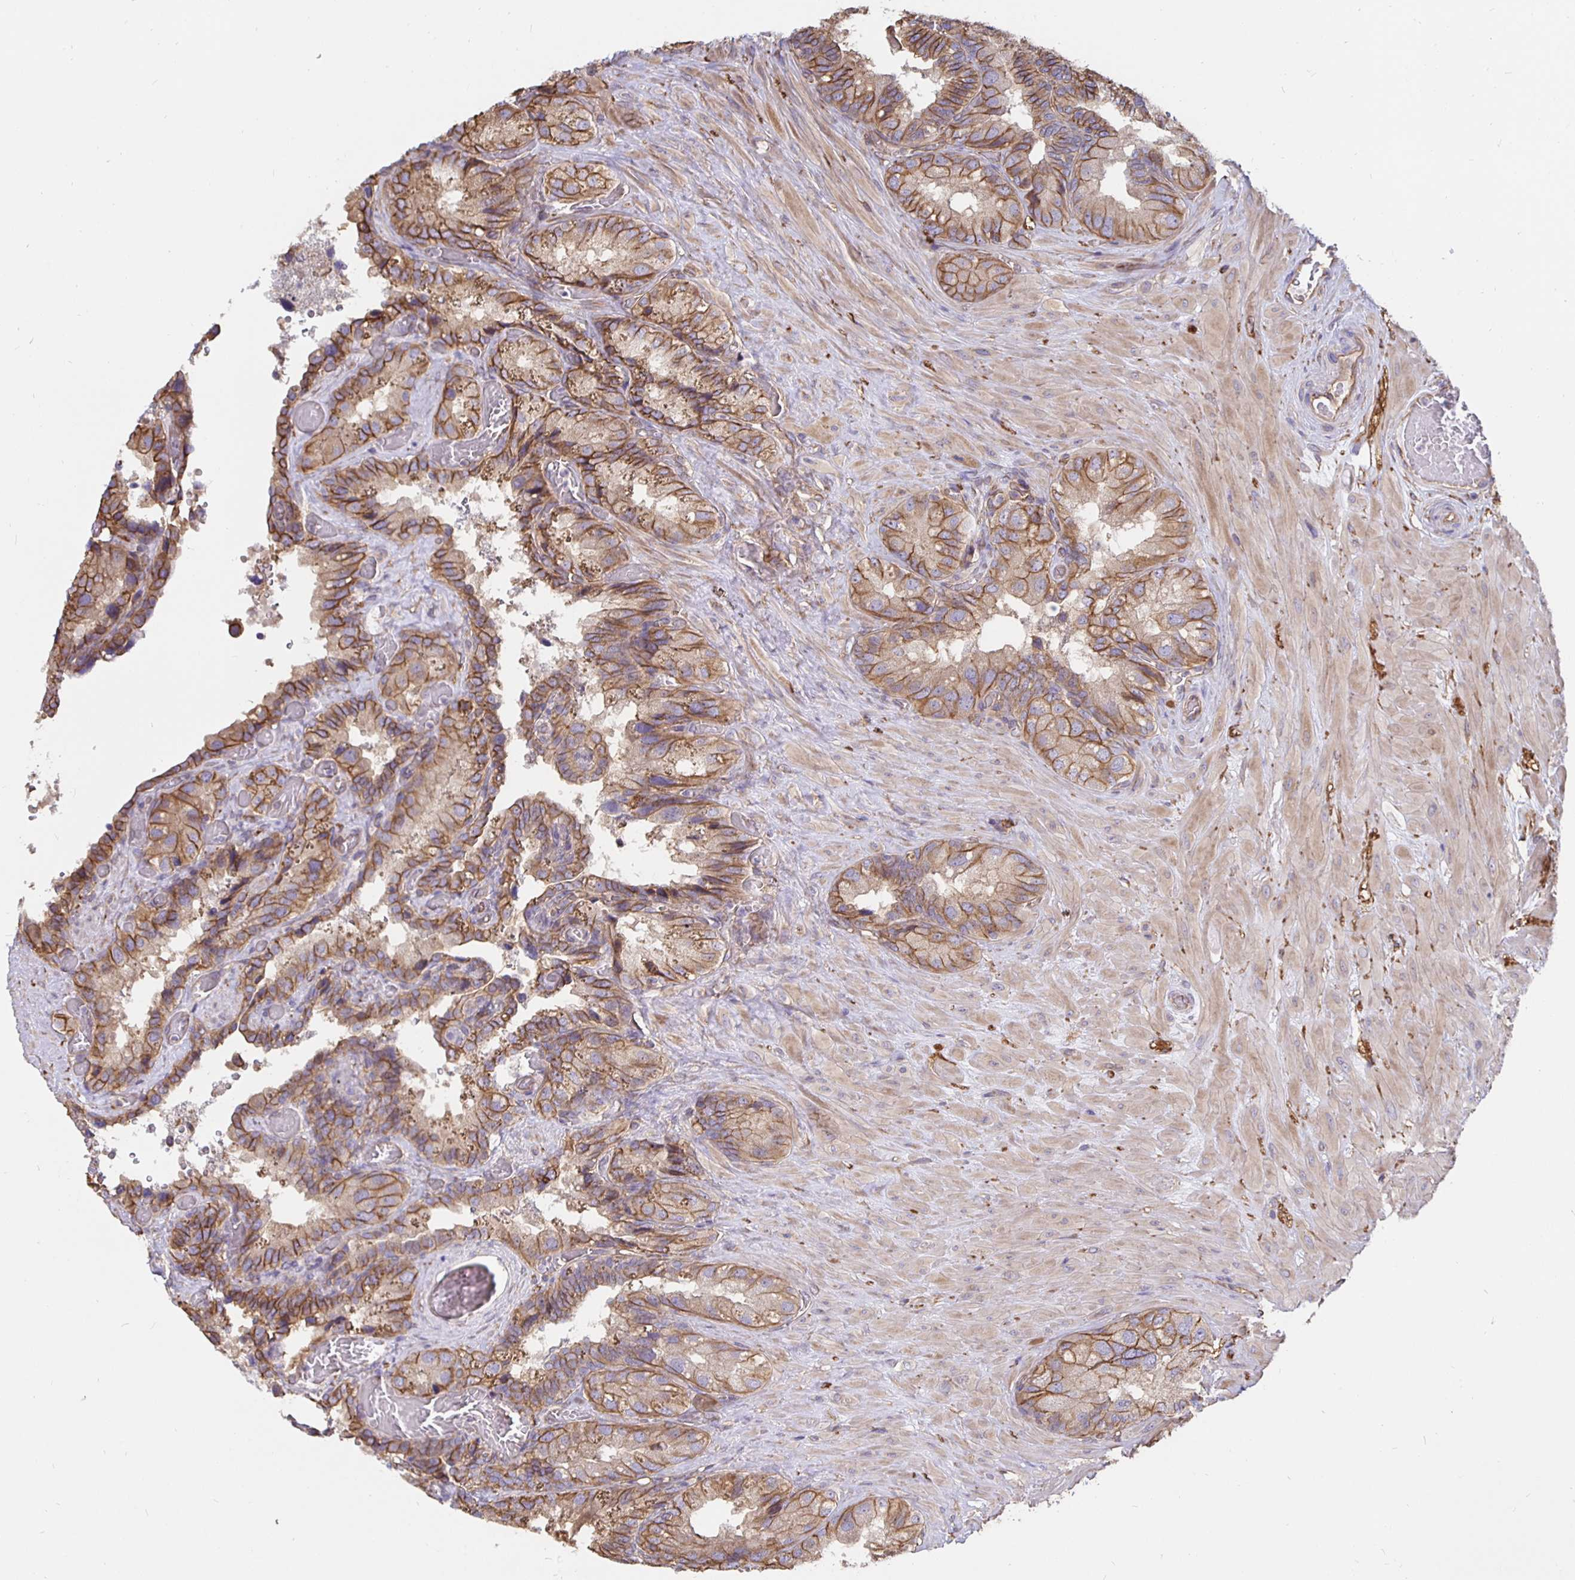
{"staining": {"intensity": "moderate", "quantity": ">75%", "location": "cytoplasmic/membranous"}, "tissue": "seminal vesicle", "cell_type": "Glandular cells", "image_type": "normal", "snomed": [{"axis": "morphology", "description": "Normal tissue, NOS"}, {"axis": "topography", "description": "Seminal veicle"}], "caption": "IHC of normal human seminal vesicle displays medium levels of moderate cytoplasmic/membranous positivity in approximately >75% of glandular cells. The staining was performed using DAB (3,3'-diaminobenzidine), with brown indicating positive protein expression. Nuclei are stained blue with hematoxylin.", "gene": "ARHGEF39", "patient": {"sex": "male", "age": 60}}